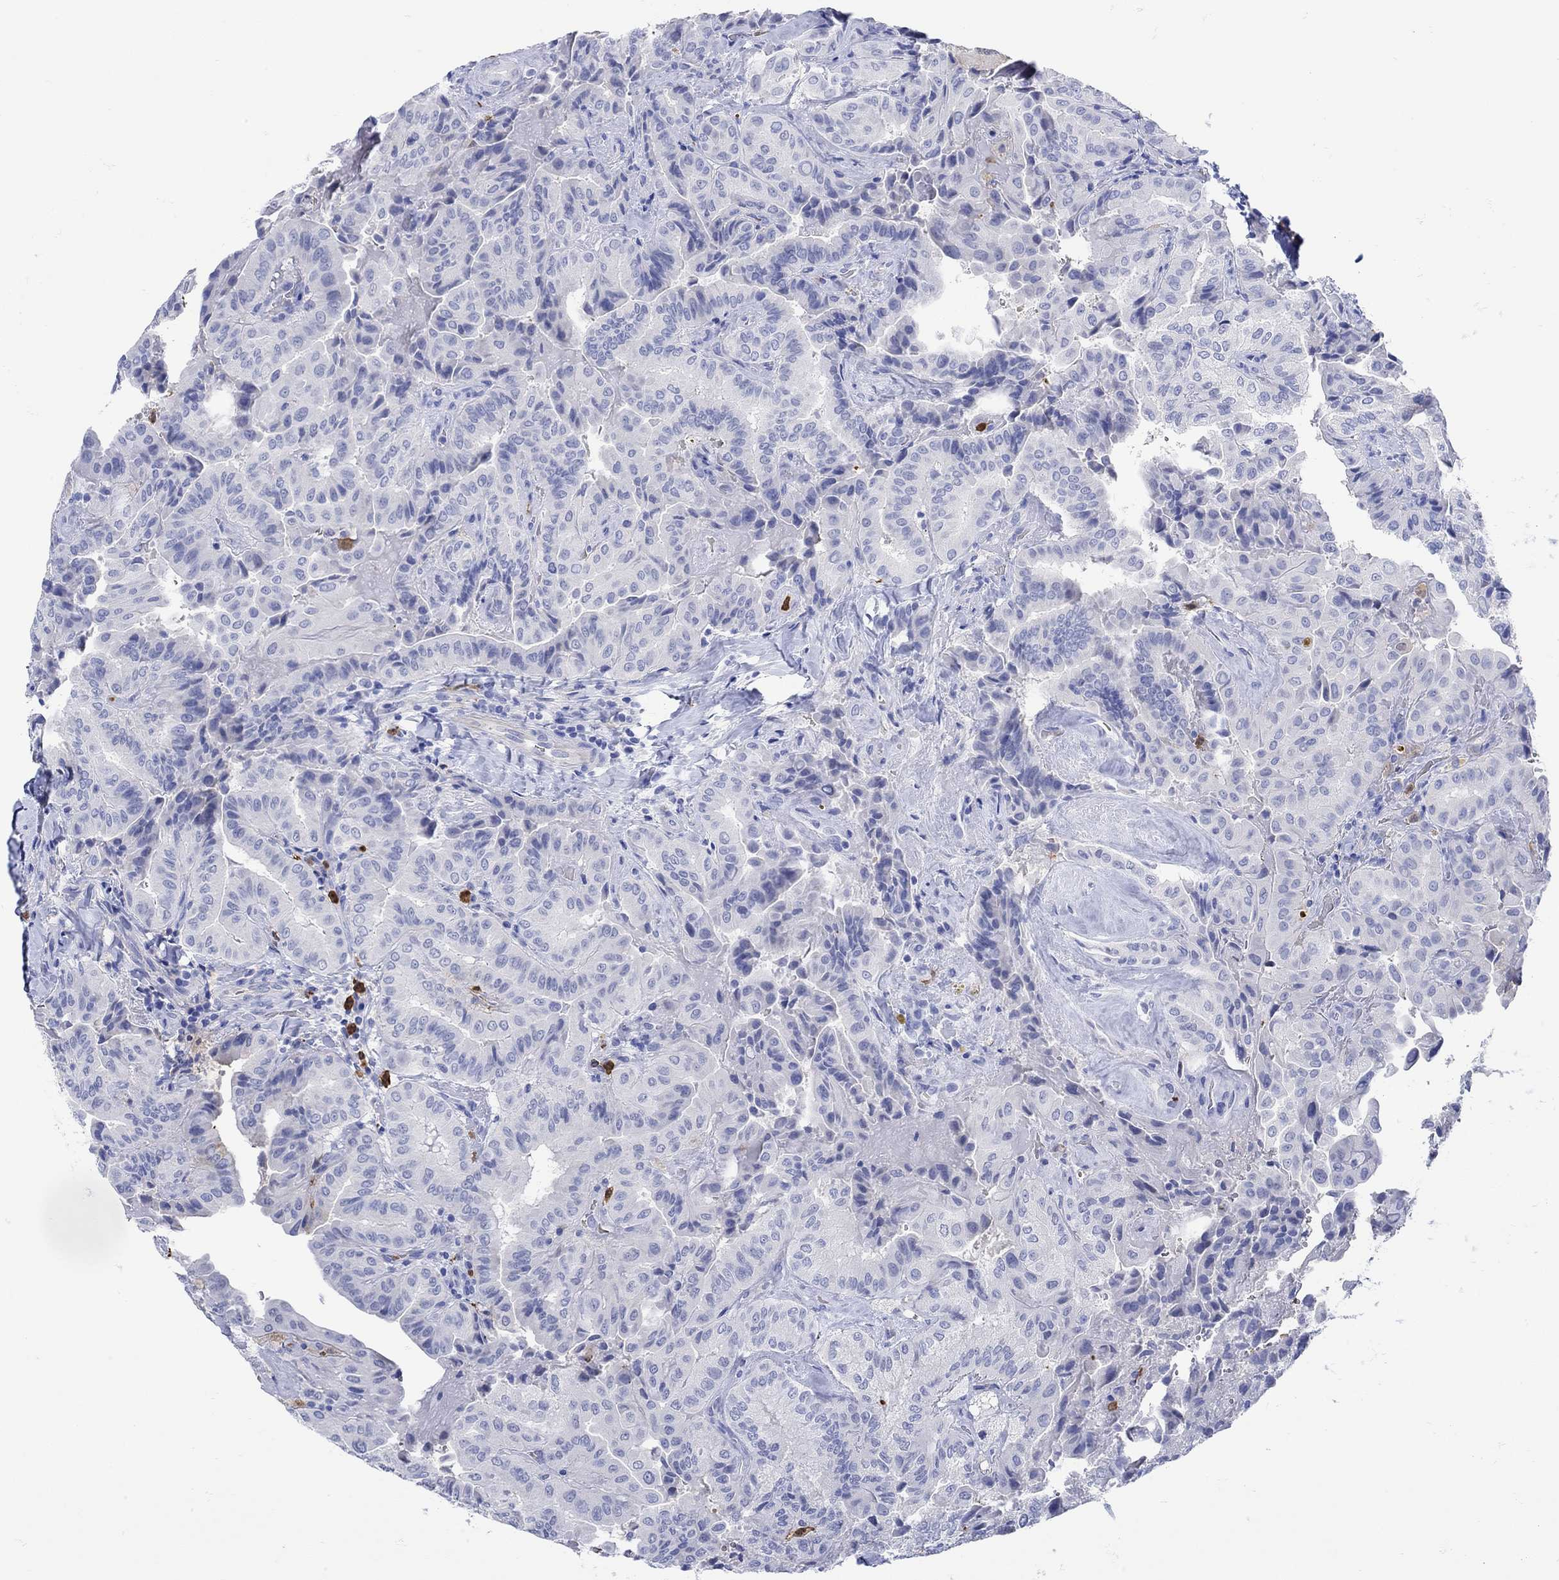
{"staining": {"intensity": "negative", "quantity": "none", "location": "none"}, "tissue": "thyroid cancer", "cell_type": "Tumor cells", "image_type": "cancer", "snomed": [{"axis": "morphology", "description": "Papillary adenocarcinoma, NOS"}, {"axis": "topography", "description": "Thyroid gland"}], "caption": "The immunohistochemistry histopathology image has no significant expression in tumor cells of papillary adenocarcinoma (thyroid) tissue.", "gene": "LINGO3", "patient": {"sex": "female", "age": 68}}